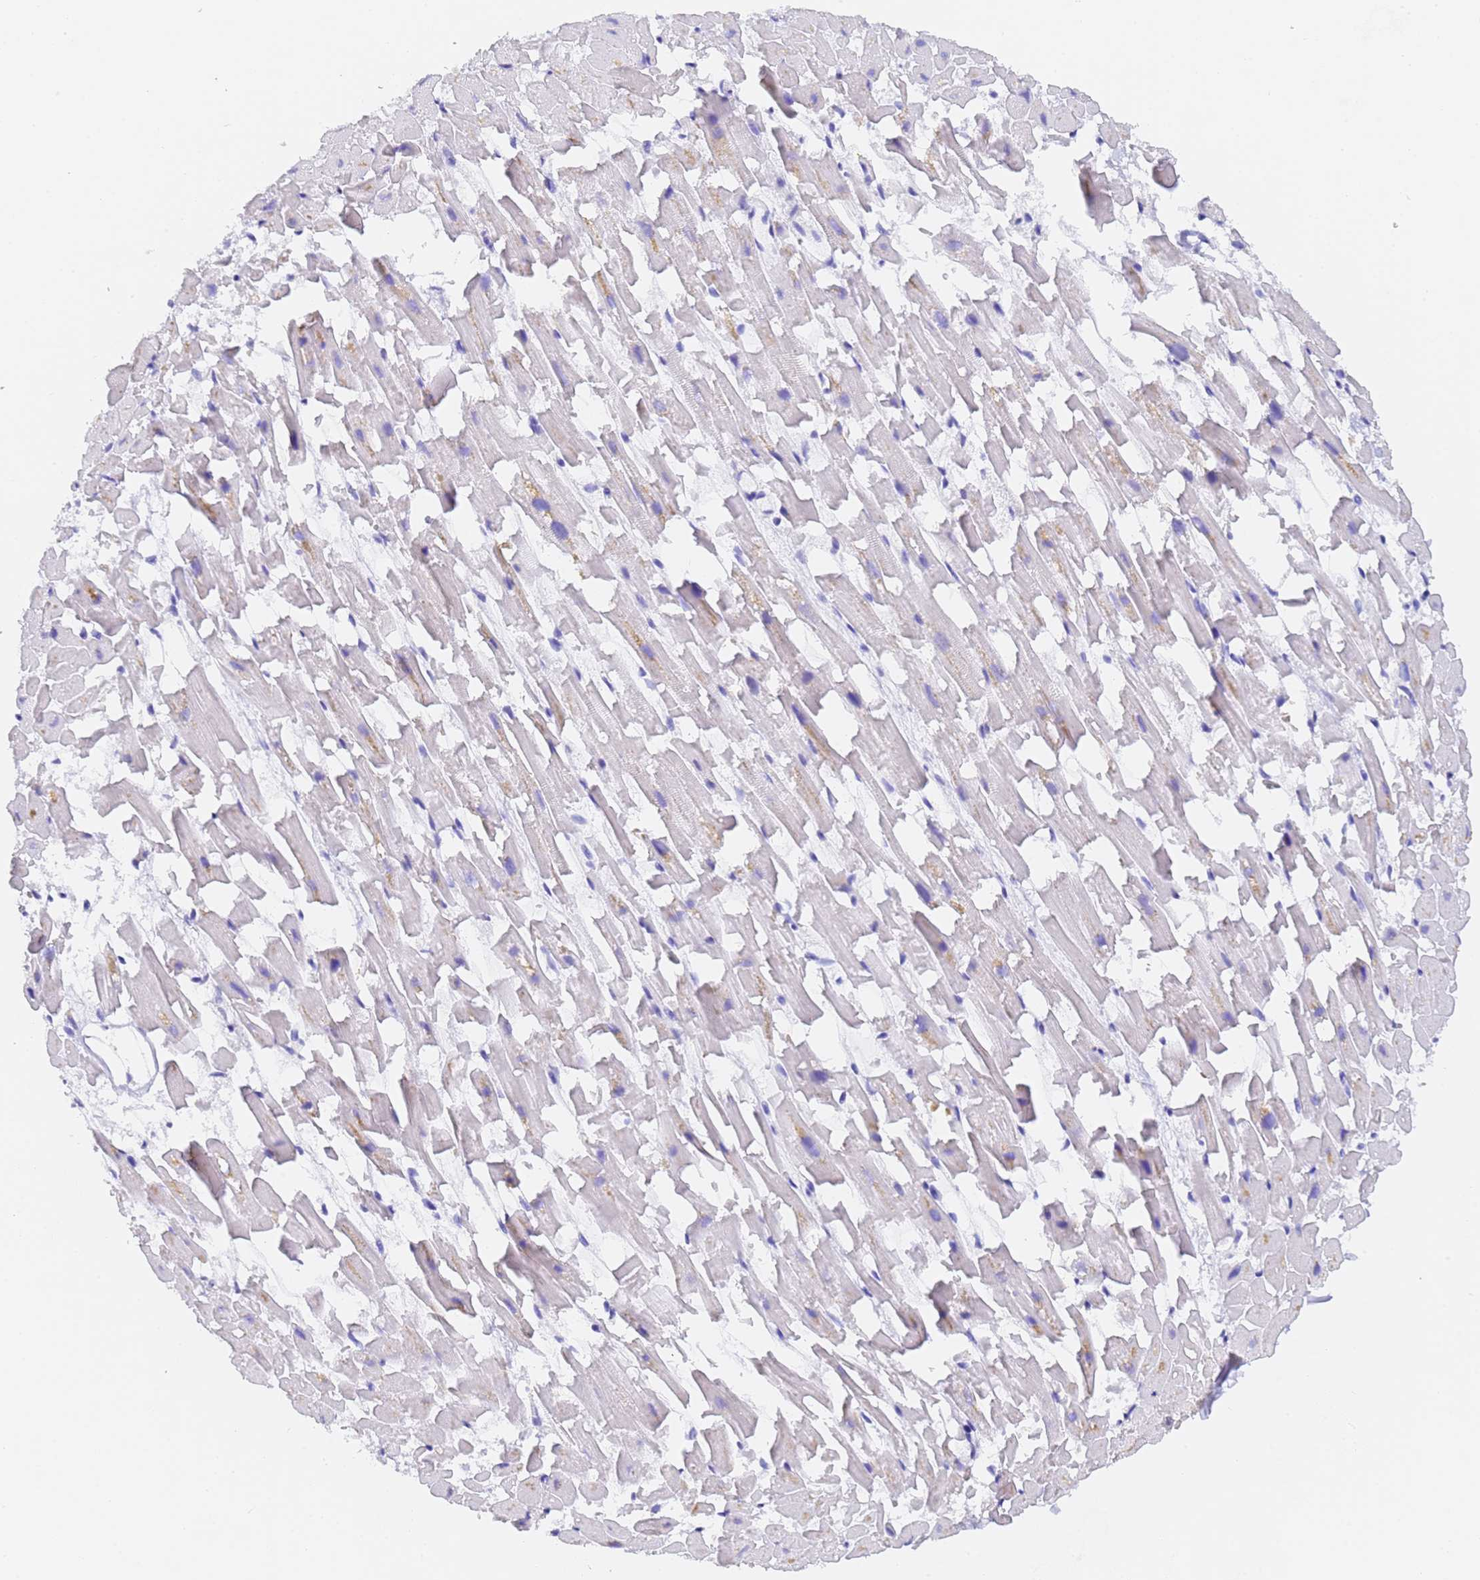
{"staining": {"intensity": "negative", "quantity": "none", "location": "none"}, "tissue": "heart muscle", "cell_type": "Cardiomyocytes", "image_type": "normal", "snomed": [{"axis": "morphology", "description": "Normal tissue, NOS"}, {"axis": "topography", "description": "Heart"}], "caption": "An IHC image of benign heart muscle is shown. There is no staining in cardiomyocytes of heart muscle. Brightfield microscopy of IHC stained with DAB (brown) and hematoxylin (blue), captured at high magnification.", "gene": "GABRA1", "patient": {"sex": "female", "age": 64}}